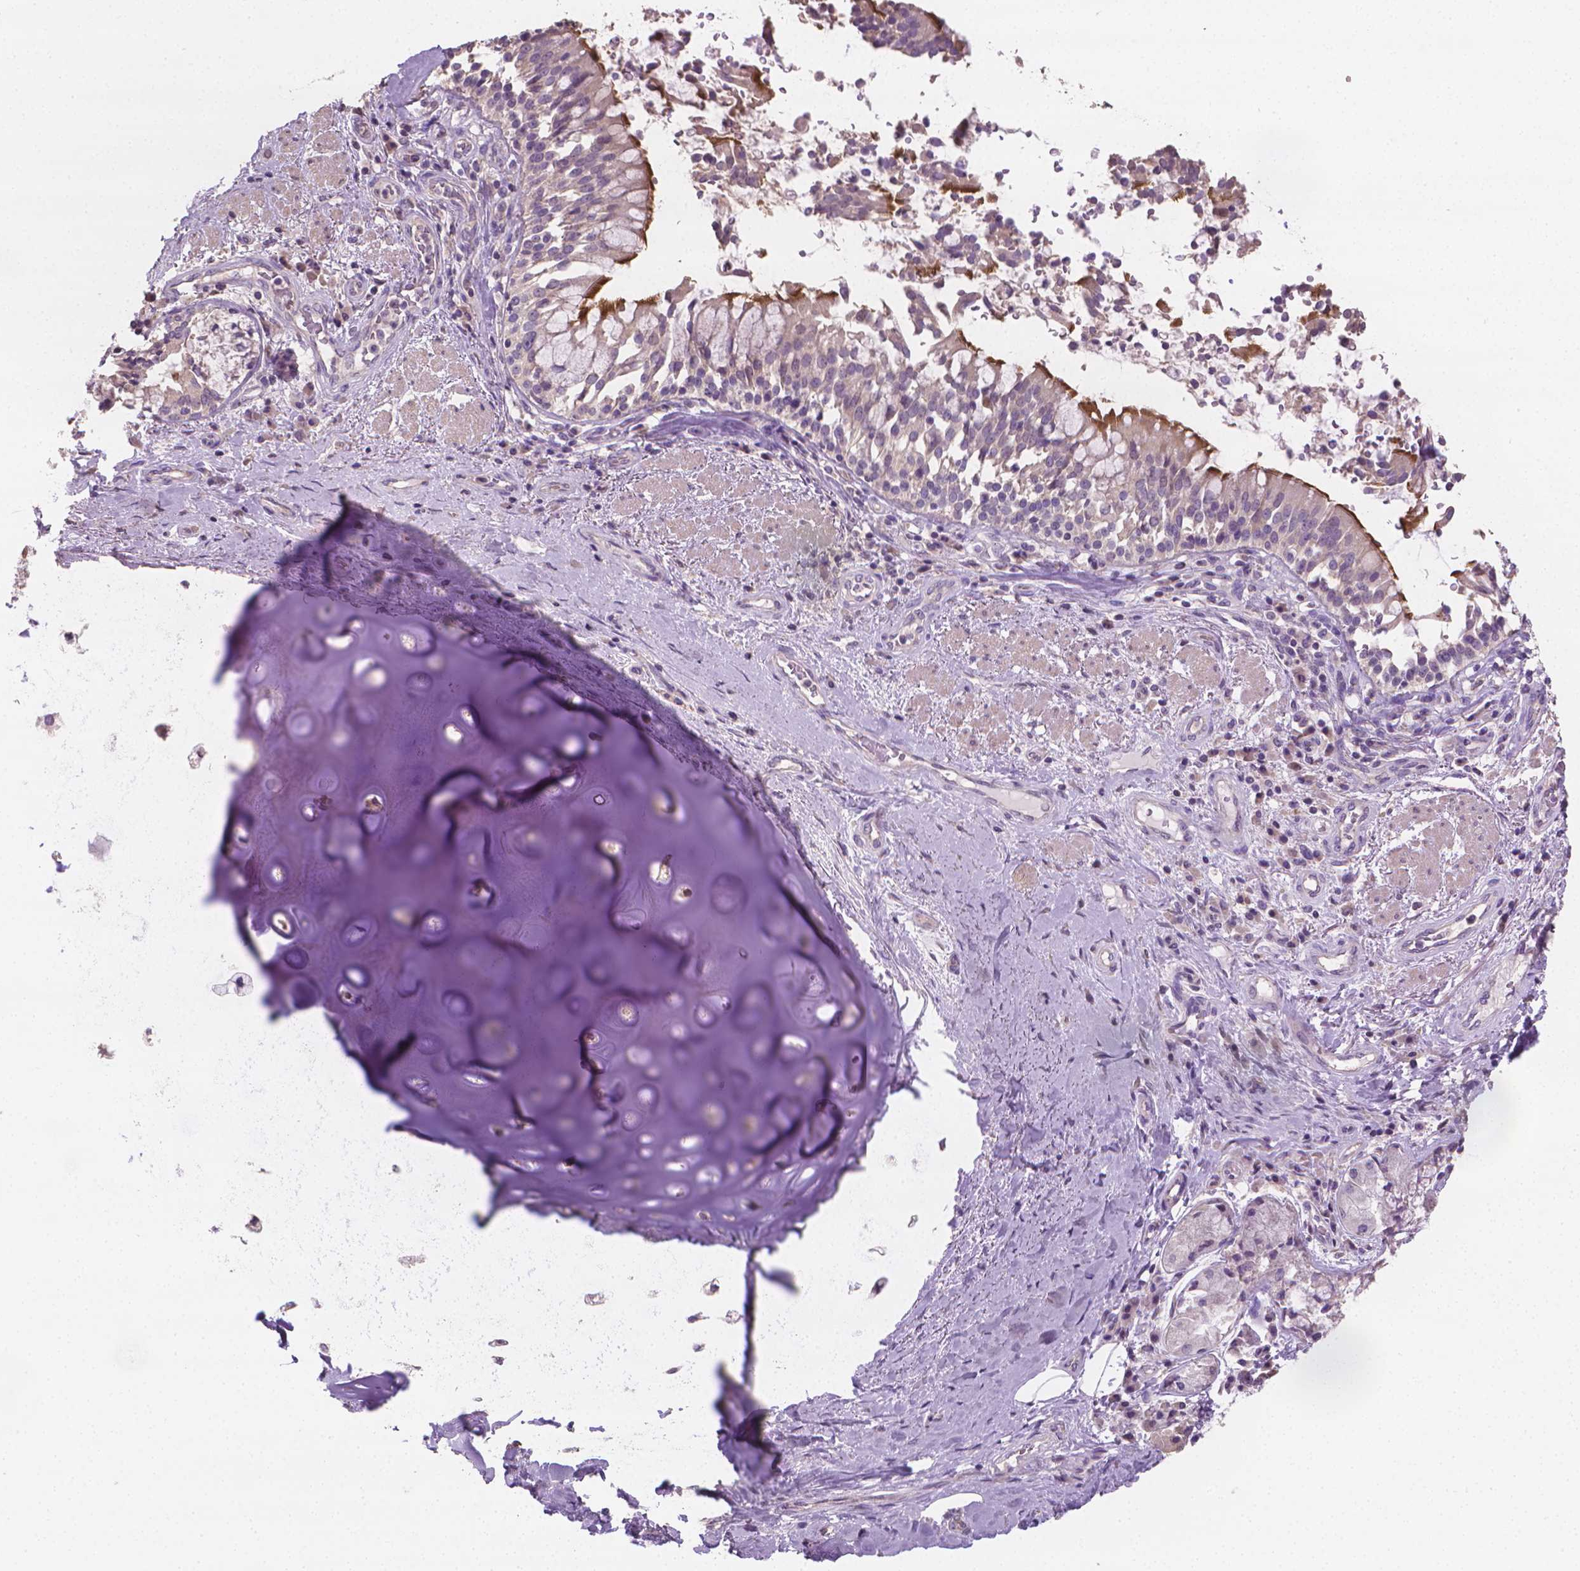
{"staining": {"intensity": "negative", "quantity": "none", "location": "none"}, "tissue": "adipose tissue", "cell_type": "Adipocytes", "image_type": "normal", "snomed": [{"axis": "morphology", "description": "Normal tissue, NOS"}, {"axis": "topography", "description": "Cartilage tissue"}, {"axis": "topography", "description": "Bronchus"}], "caption": "The image demonstrates no significant positivity in adipocytes of adipose tissue. (Brightfield microscopy of DAB (3,3'-diaminobenzidine) immunohistochemistry at high magnification).", "gene": "CATIP", "patient": {"sex": "male", "age": 64}}